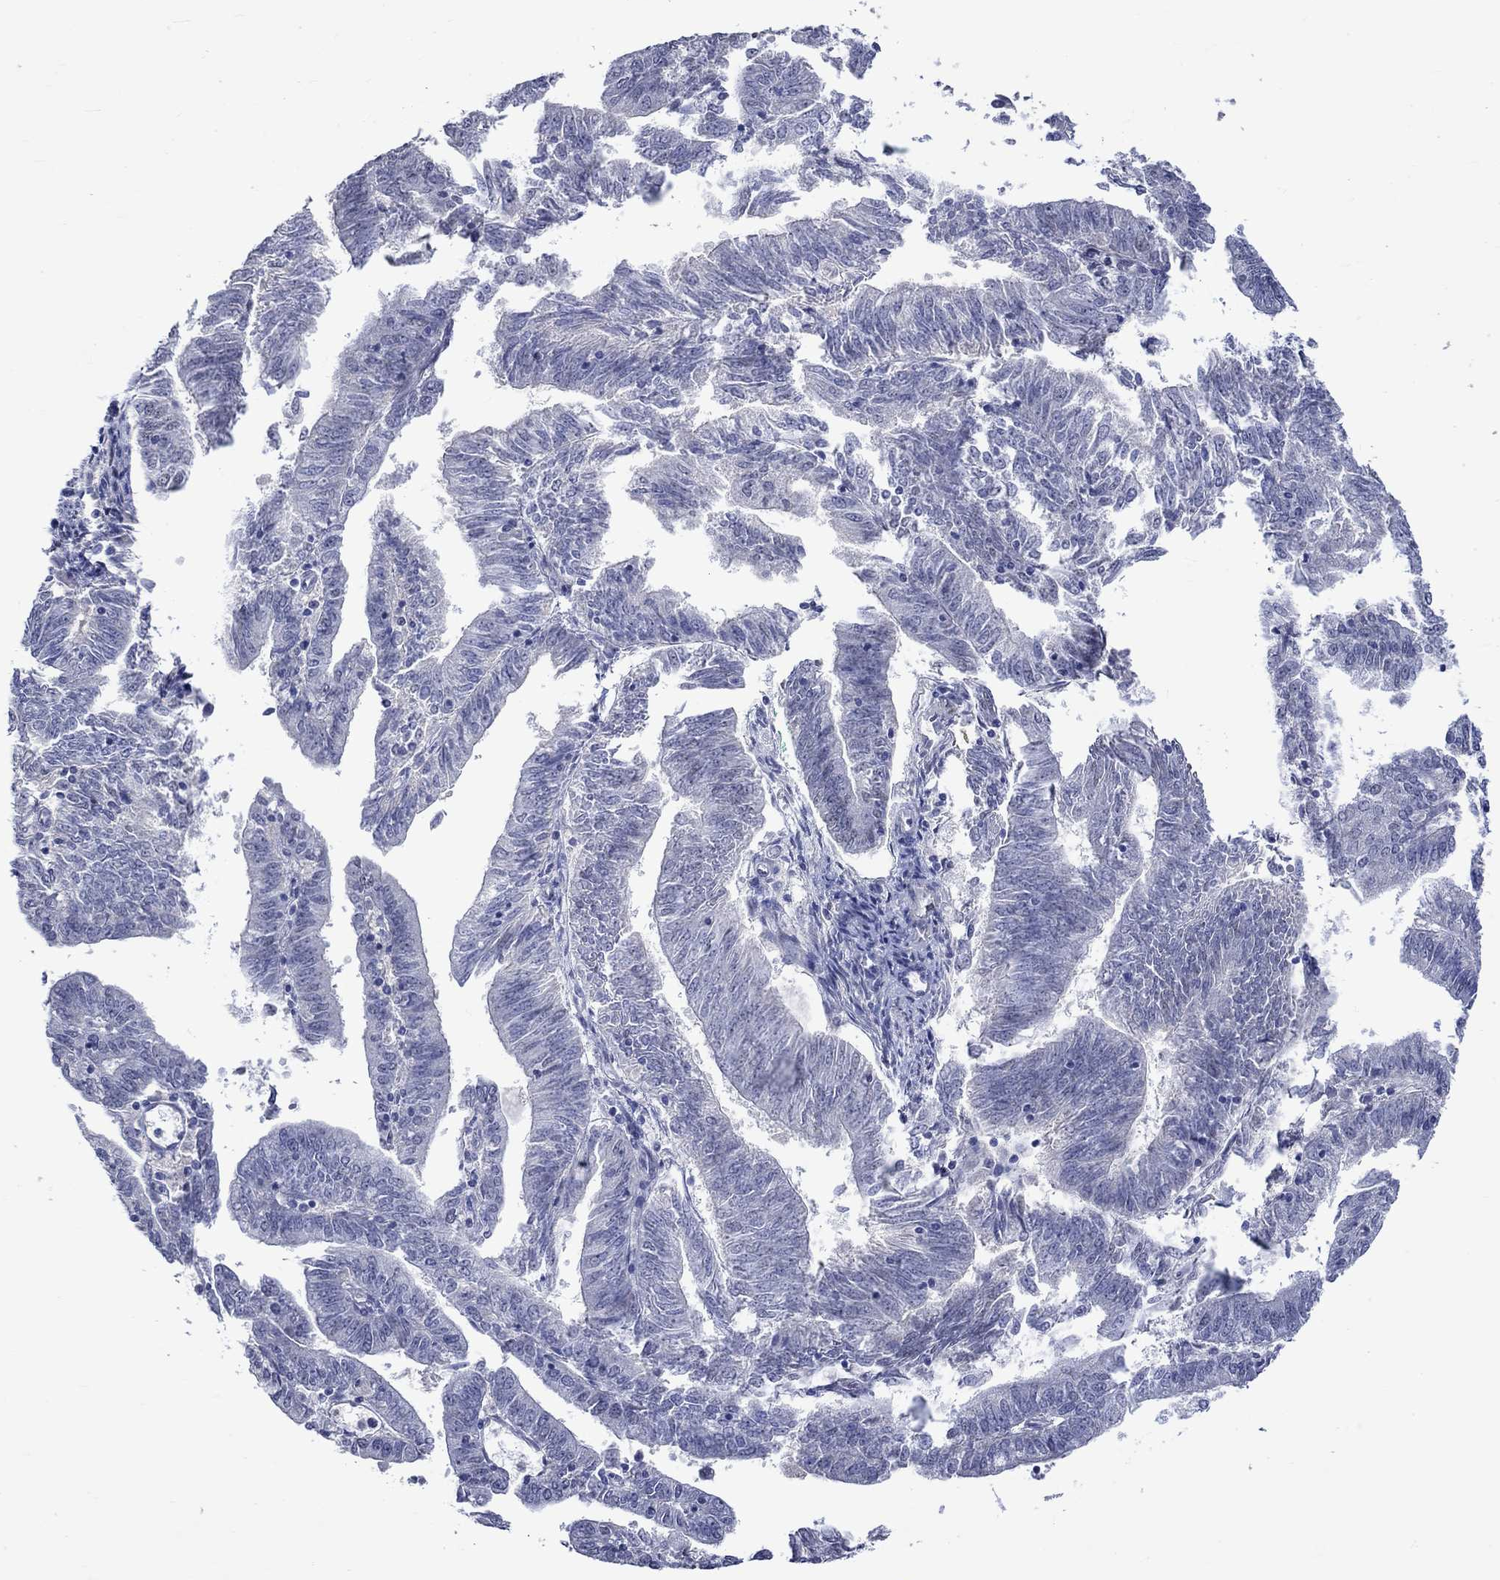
{"staining": {"intensity": "strong", "quantity": "<25%", "location": "cytoplasmic/membranous"}, "tissue": "endometrial cancer", "cell_type": "Tumor cells", "image_type": "cancer", "snomed": [{"axis": "morphology", "description": "Adenocarcinoma, NOS"}, {"axis": "topography", "description": "Endometrium"}], "caption": "A photomicrograph showing strong cytoplasmic/membranous staining in approximately <25% of tumor cells in endometrial adenocarcinoma, as visualized by brown immunohistochemical staining.", "gene": "CRYAB", "patient": {"sex": "female", "age": 82}}